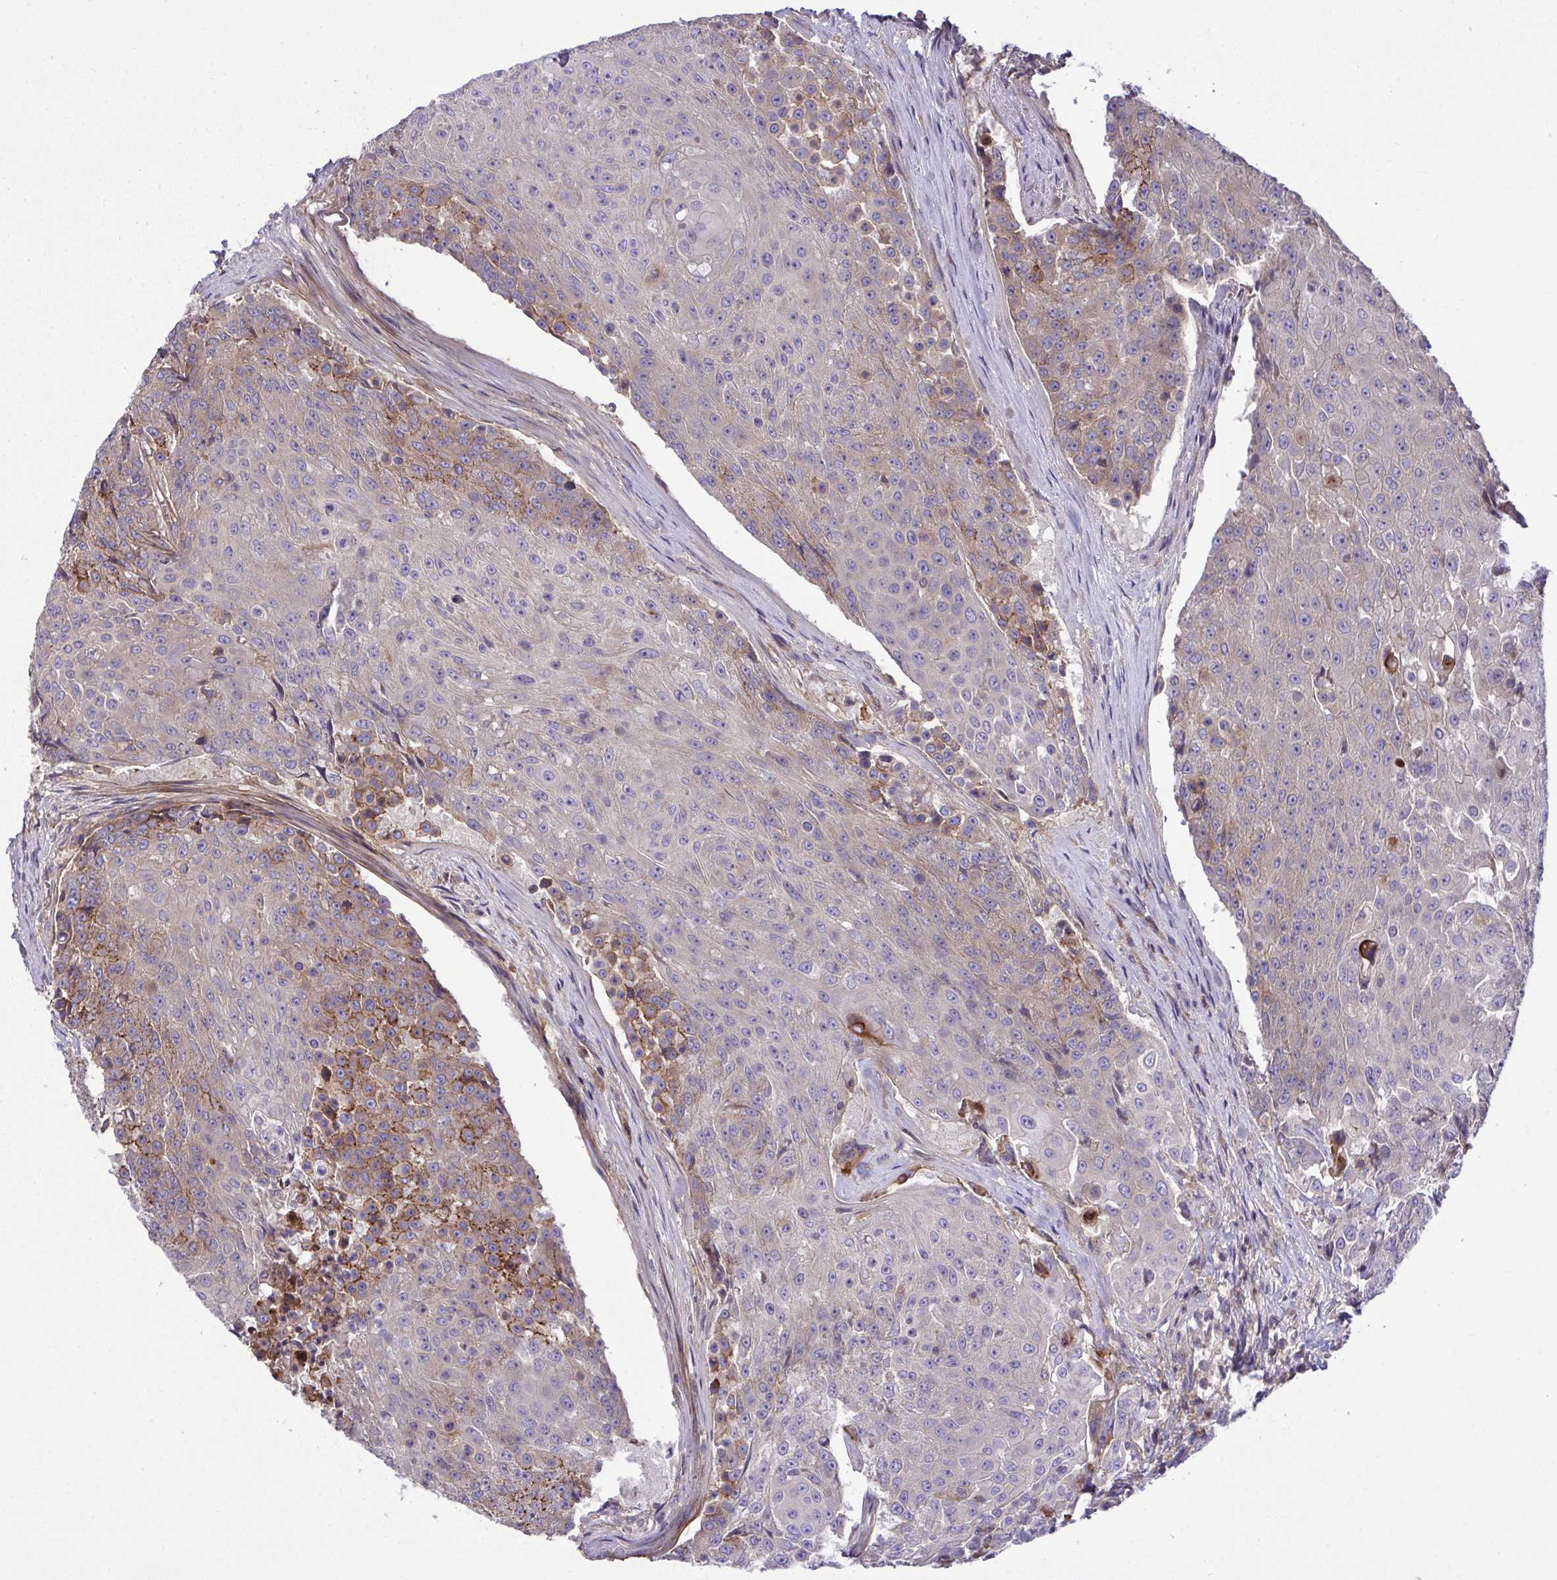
{"staining": {"intensity": "weak", "quantity": "<25%", "location": "cytoplasmic/membranous"}, "tissue": "urothelial cancer", "cell_type": "Tumor cells", "image_type": "cancer", "snomed": [{"axis": "morphology", "description": "Urothelial carcinoma, High grade"}, {"axis": "topography", "description": "Urinary bladder"}], "caption": "This is a photomicrograph of IHC staining of urothelial carcinoma (high-grade), which shows no staining in tumor cells.", "gene": "GRB14", "patient": {"sex": "female", "age": 63}}